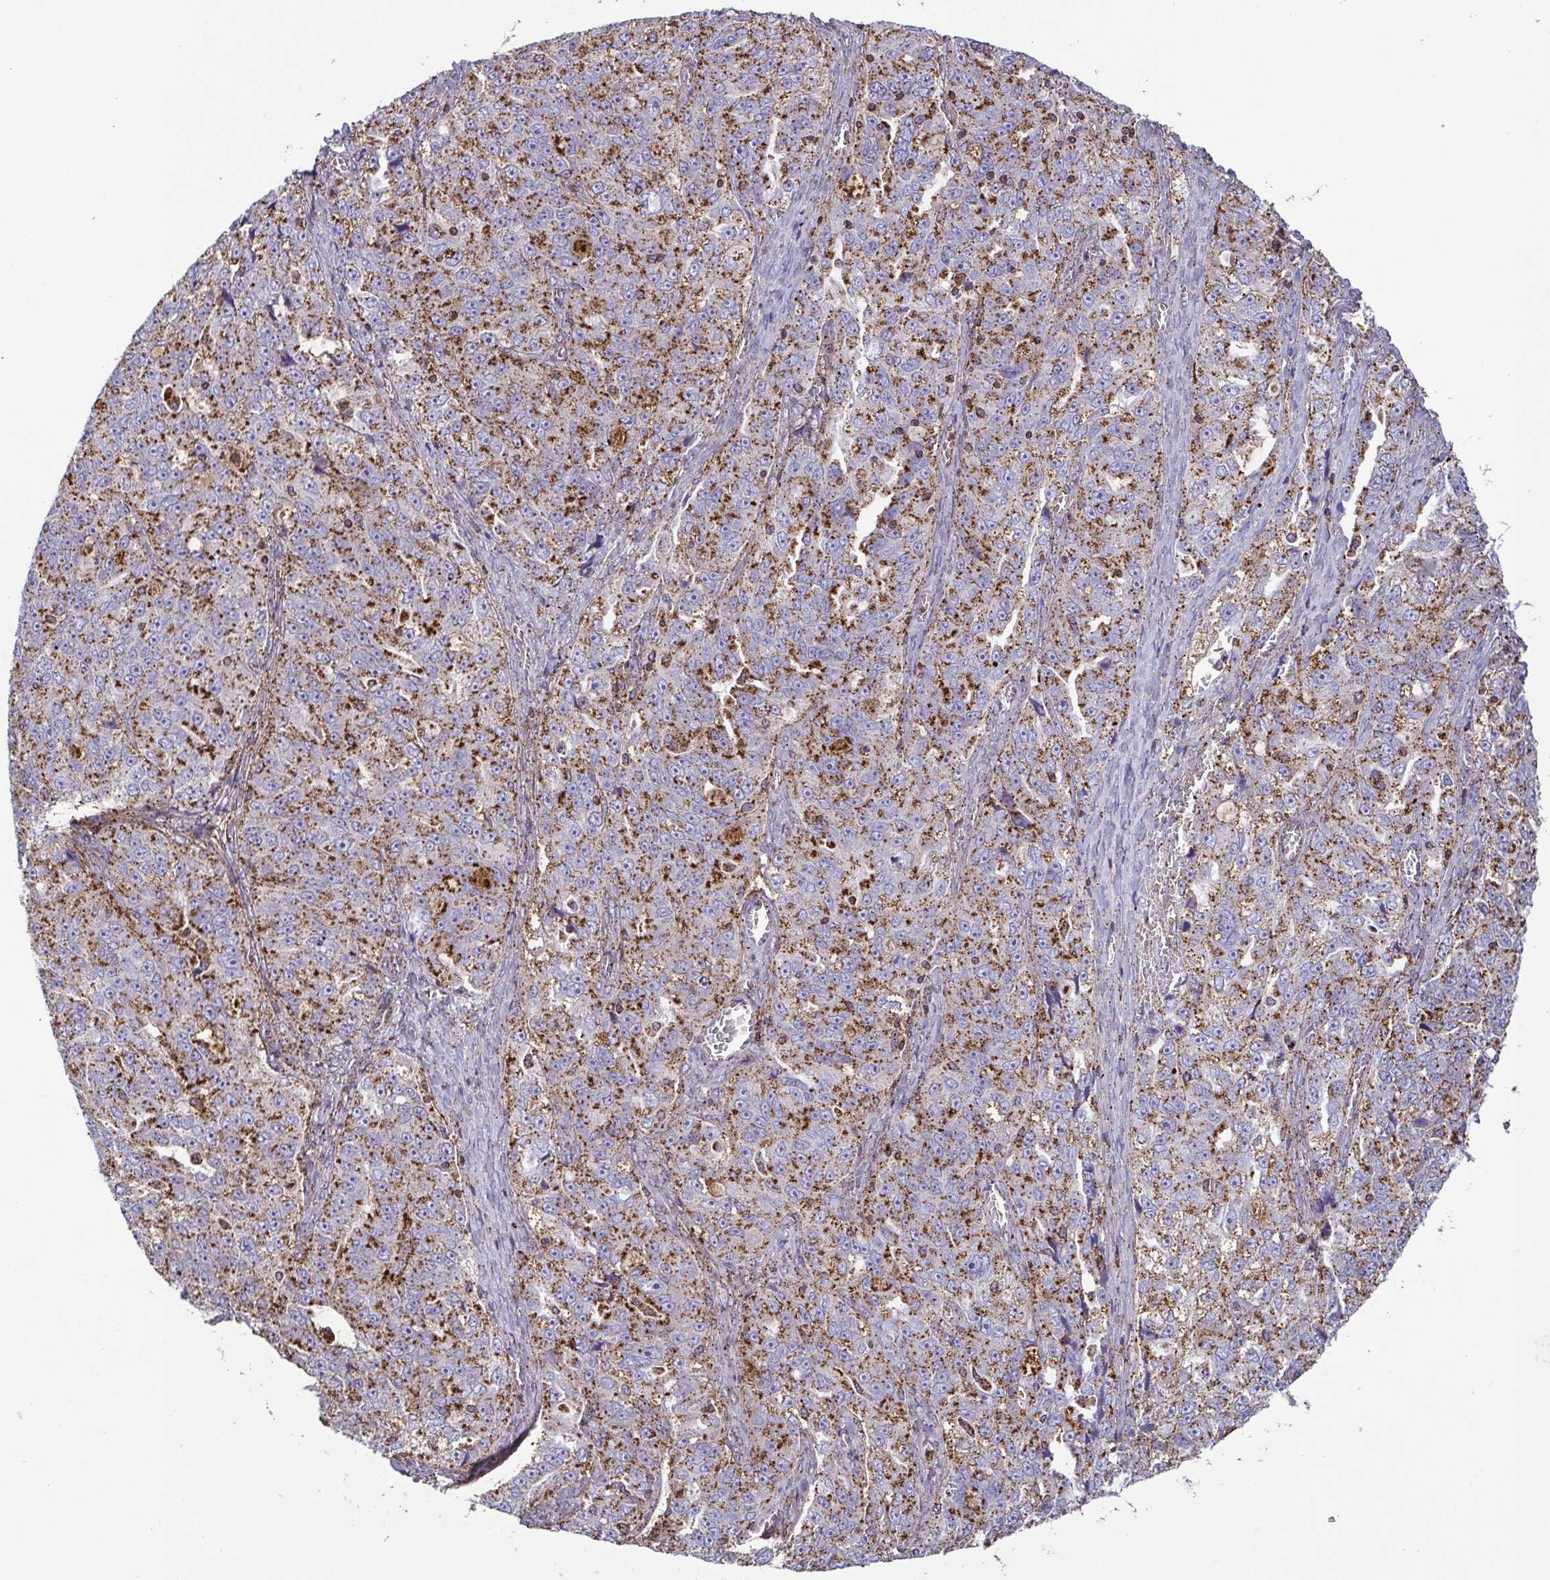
{"staining": {"intensity": "moderate", "quantity": ">75%", "location": "cytoplasmic/membranous"}, "tissue": "ovarian cancer", "cell_type": "Tumor cells", "image_type": "cancer", "snomed": [{"axis": "morphology", "description": "Cystadenocarcinoma, serous, NOS"}, {"axis": "topography", "description": "Ovary"}], "caption": "Protein expression analysis of ovarian serous cystadenocarcinoma displays moderate cytoplasmic/membranous expression in about >75% of tumor cells.", "gene": "CHMP1B", "patient": {"sex": "female", "age": 51}}